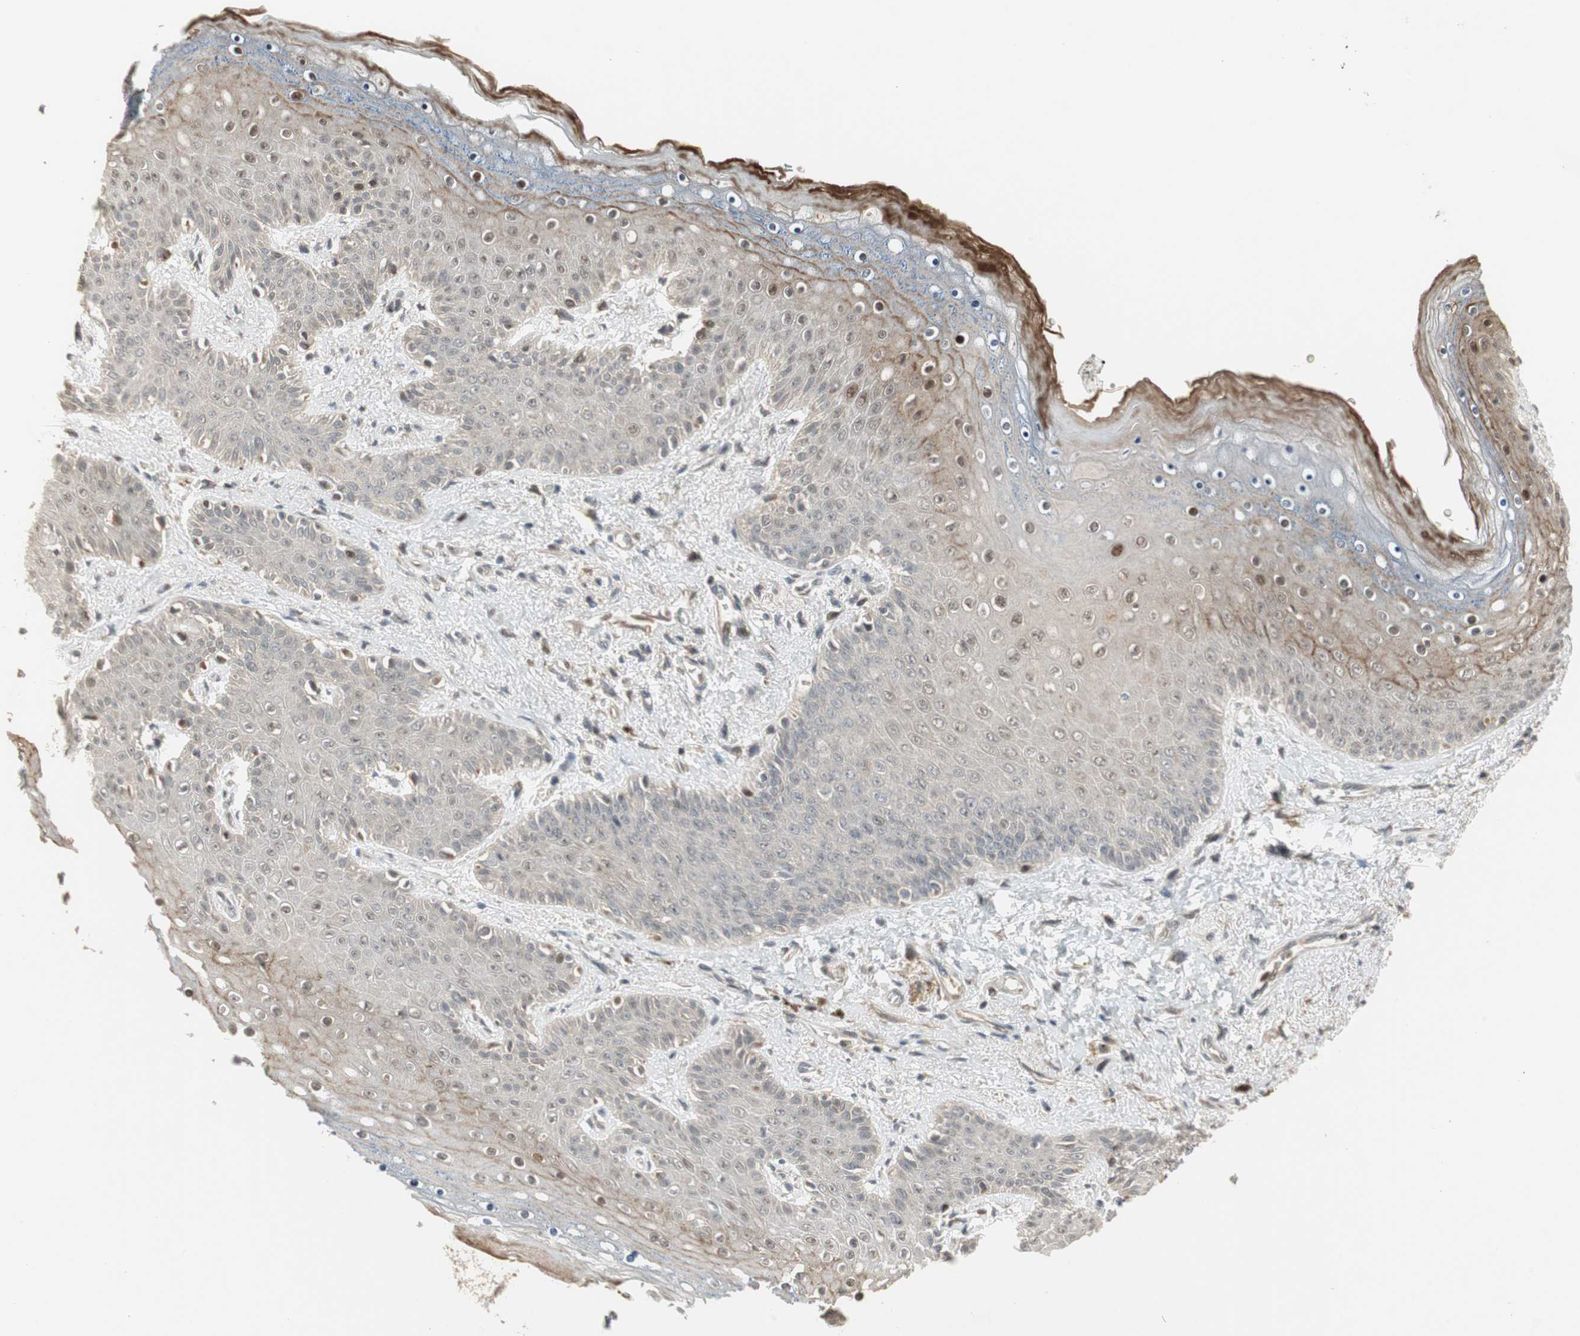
{"staining": {"intensity": "moderate", "quantity": "<25%", "location": "nuclear"}, "tissue": "skin", "cell_type": "Epidermal cells", "image_type": "normal", "snomed": [{"axis": "morphology", "description": "Normal tissue, NOS"}, {"axis": "topography", "description": "Anal"}], "caption": "A high-resolution micrograph shows immunohistochemistry staining of benign skin, which shows moderate nuclear staining in about <25% of epidermal cells. The protein of interest is stained brown, and the nuclei are stained in blue (DAB (3,3'-diaminobenzidine) IHC with brightfield microscopy, high magnification).", "gene": "SNX4", "patient": {"sex": "female", "age": 46}}